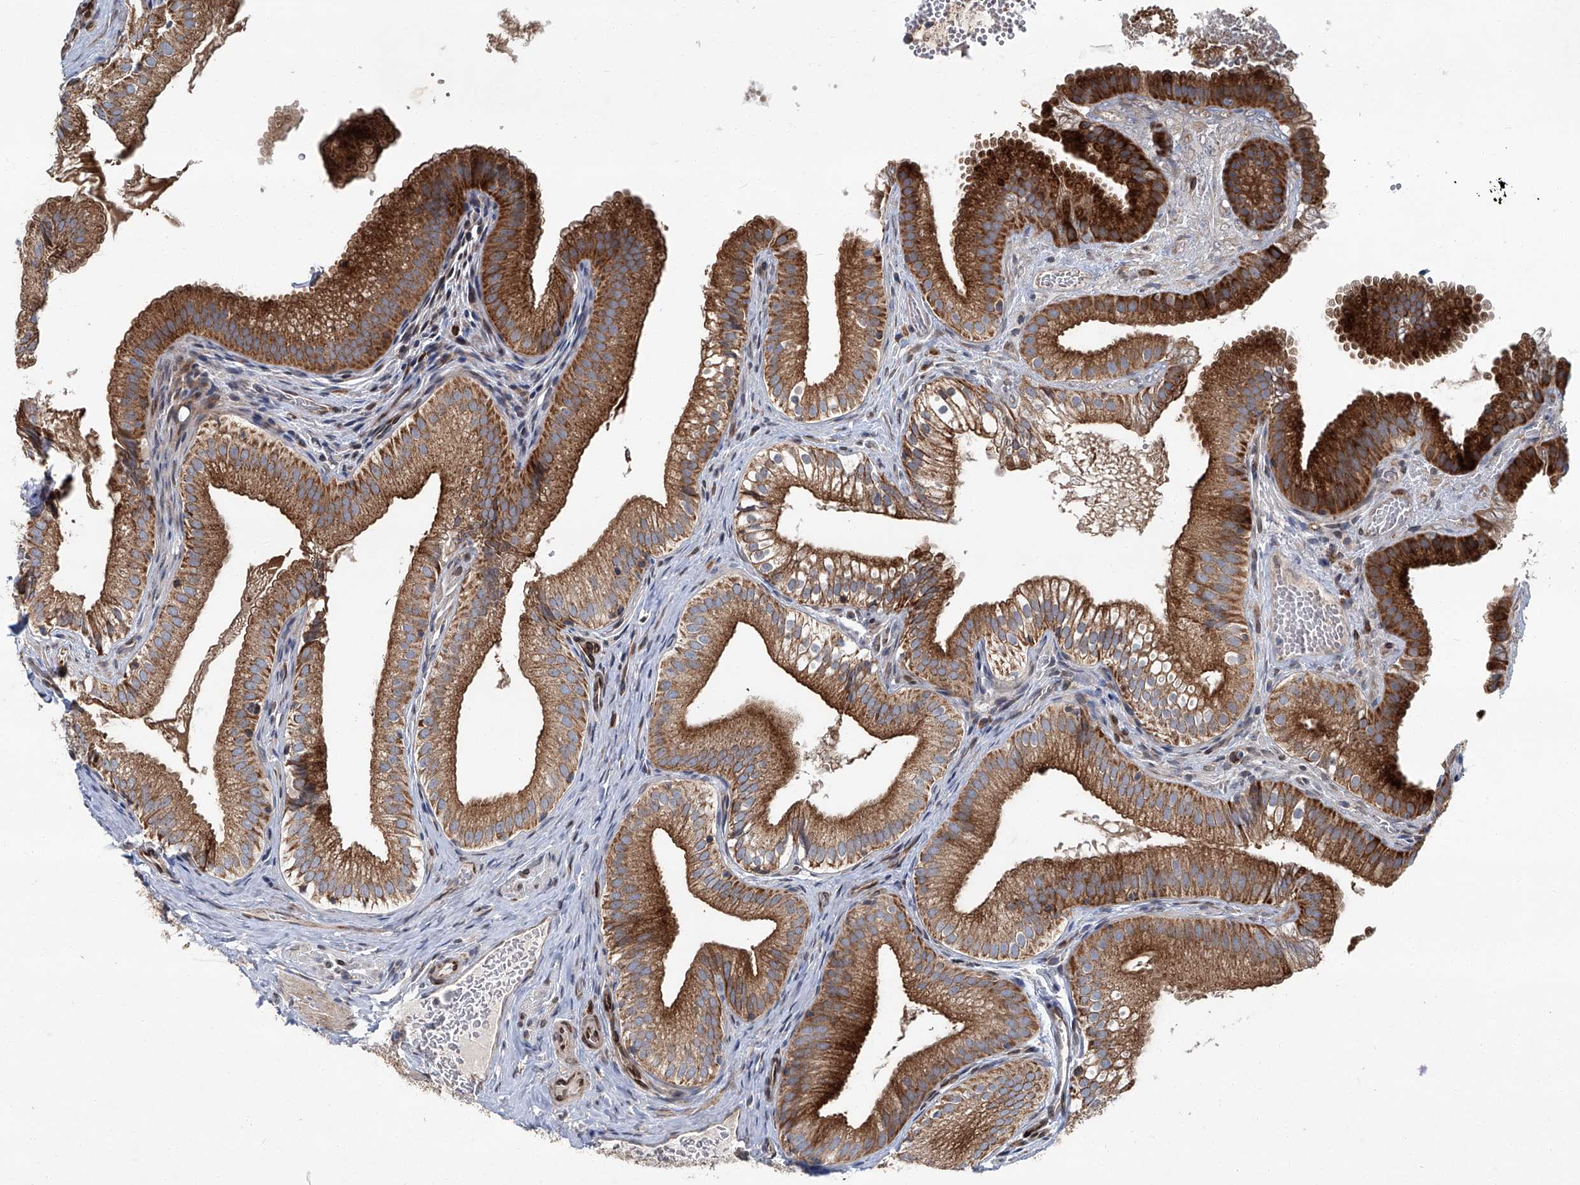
{"staining": {"intensity": "strong", "quantity": ">75%", "location": "cytoplasmic/membranous"}, "tissue": "gallbladder", "cell_type": "Glandular cells", "image_type": "normal", "snomed": [{"axis": "morphology", "description": "Normal tissue, NOS"}, {"axis": "topography", "description": "Gallbladder"}], "caption": "The micrograph demonstrates immunohistochemical staining of normal gallbladder. There is strong cytoplasmic/membranous positivity is identified in approximately >75% of glandular cells.", "gene": "GPR132", "patient": {"sex": "female", "age": 30}}